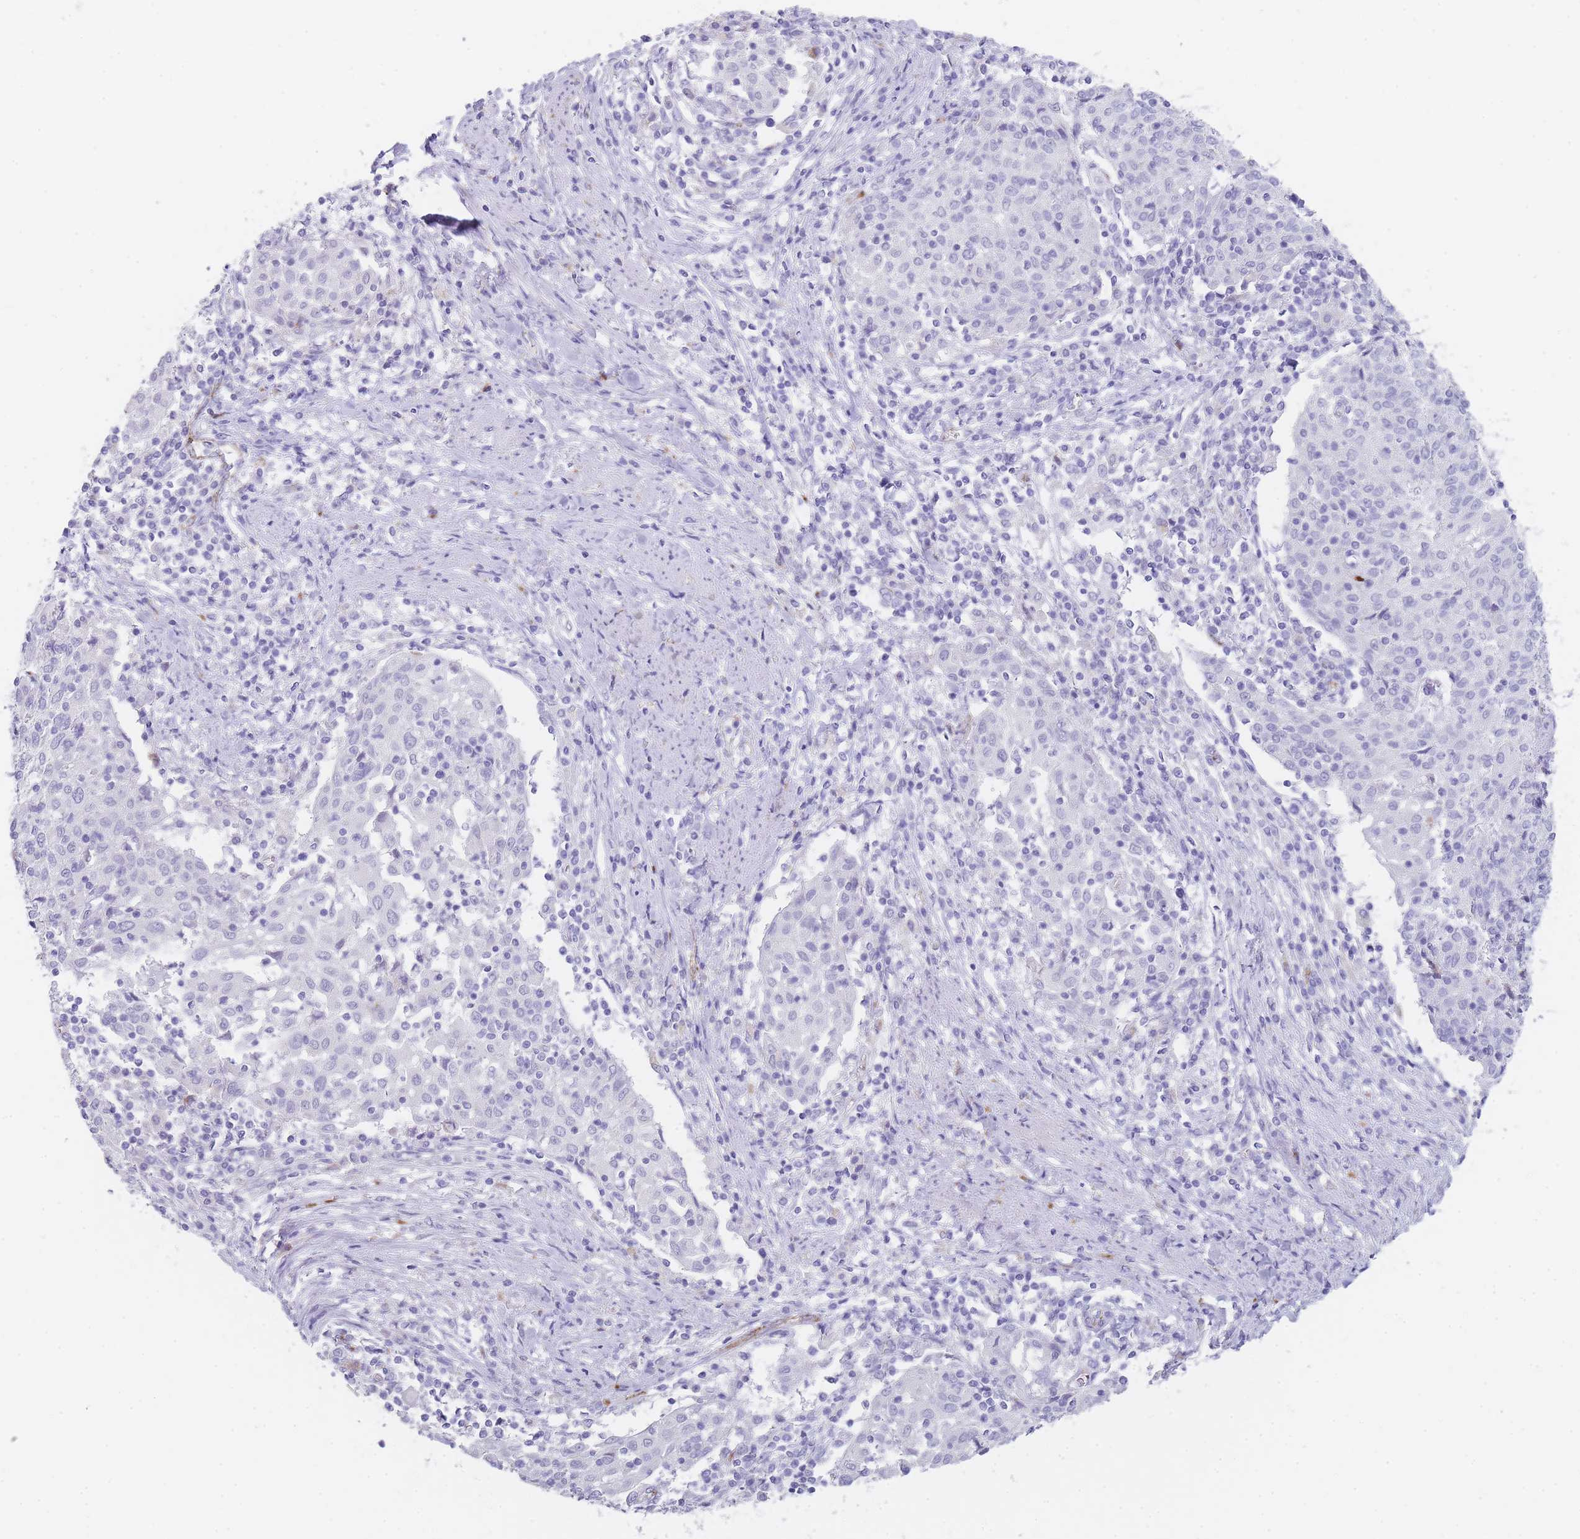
{"staining": {"intensity": "negative", "quantity": "none", "location": "none"}, "tissue": "cervical cancer", "cell_type": "Tumor cells", "image_type": "cancer", "snomed": [{"axis": "morphology", "description": "Squamous cell carcinoma, NOS"}, {"axis": "topography", "description": "Cervix"}], "caption": "Tumor cells show no significant protein staining in cervical cancer (squamous cell carcinoma).", "gene": "RHO", "patient": {"sex": "female", "age": 52}}